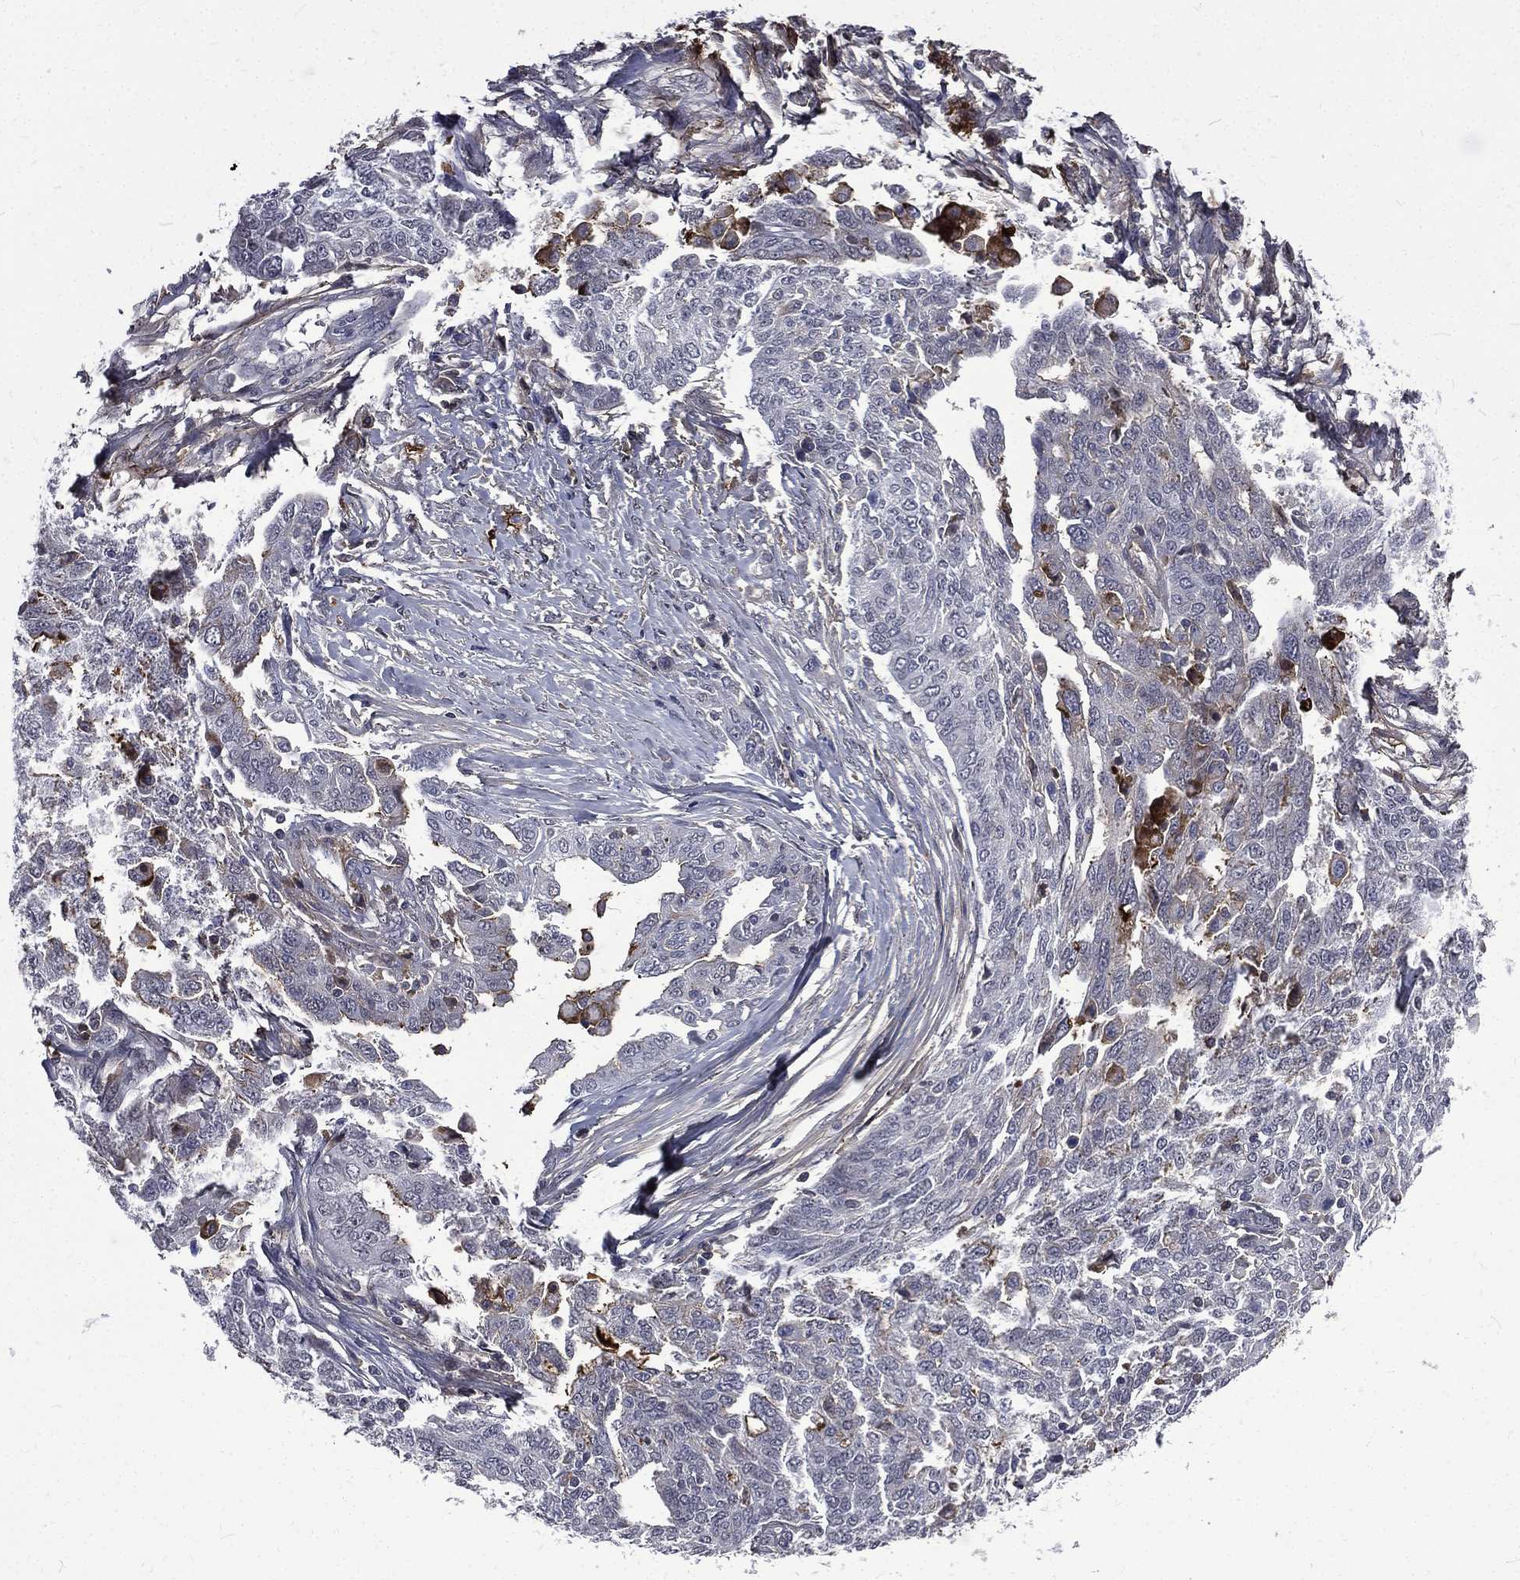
{"staining": {"intensity": "moderate", "quantity": "<25%", "location": "cytoplasmic/membranous"}, "tissue": "ovarian cancer", "cell_type": "Tumor cells", "image_type": "cancer", "snomed": [{"axis": "morphology", "description": "Cystadenocarcinoma, serous, NOS"}, {"axis": "topography", "description": "Ovary"}], "caption": "The micrograph shows staining of serous cystadenocarcinoma (ovarian), revealing moderate cytoplasmic/membranous protein staining (brown color) within tumor cells. (brown staining indicates protein expression, while blue staining denotes nuclei).", "gene": "FGG", "patient": {"sex": "female", "age": 67}}